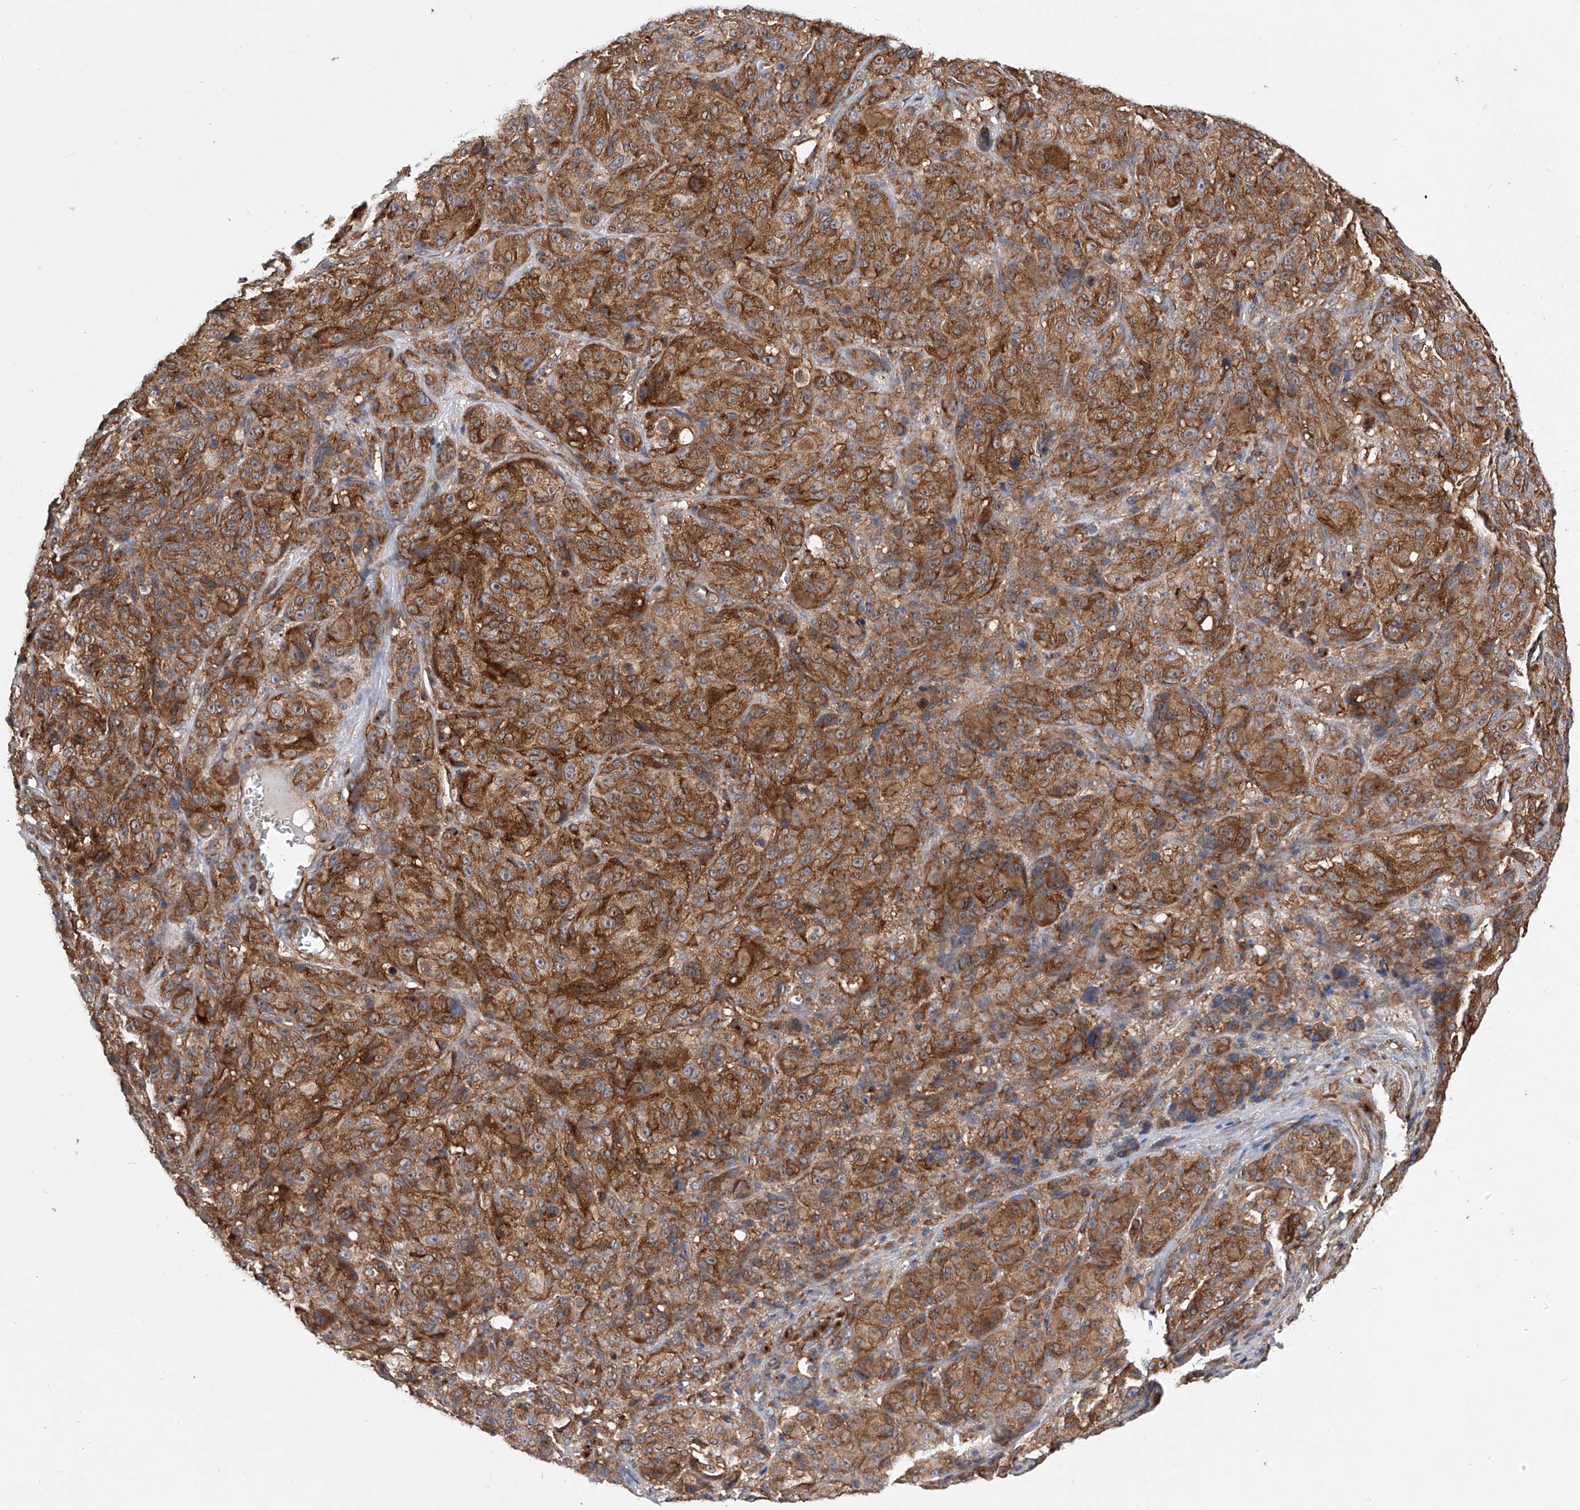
{"staining": {"intensity": "strong", "quantity": ">75%", "location": "cytoplasmic/membranous"}, "tissue": "melanoma", "cell_type": "Tumor cells", "image_type": "cancer", "snomed": [{"axis": "morphology", "description": "Malignant melanoma, NOS"}, {"axis": "topography", "description": "Skin"}], "caption": "Protein analysis of melanoma tissue exhibits strong cytoplasmic/membranous staining in about >75% of tumor cells.", "gene": "CFAP410", "patient": {"sex": "male", "age": 73}}